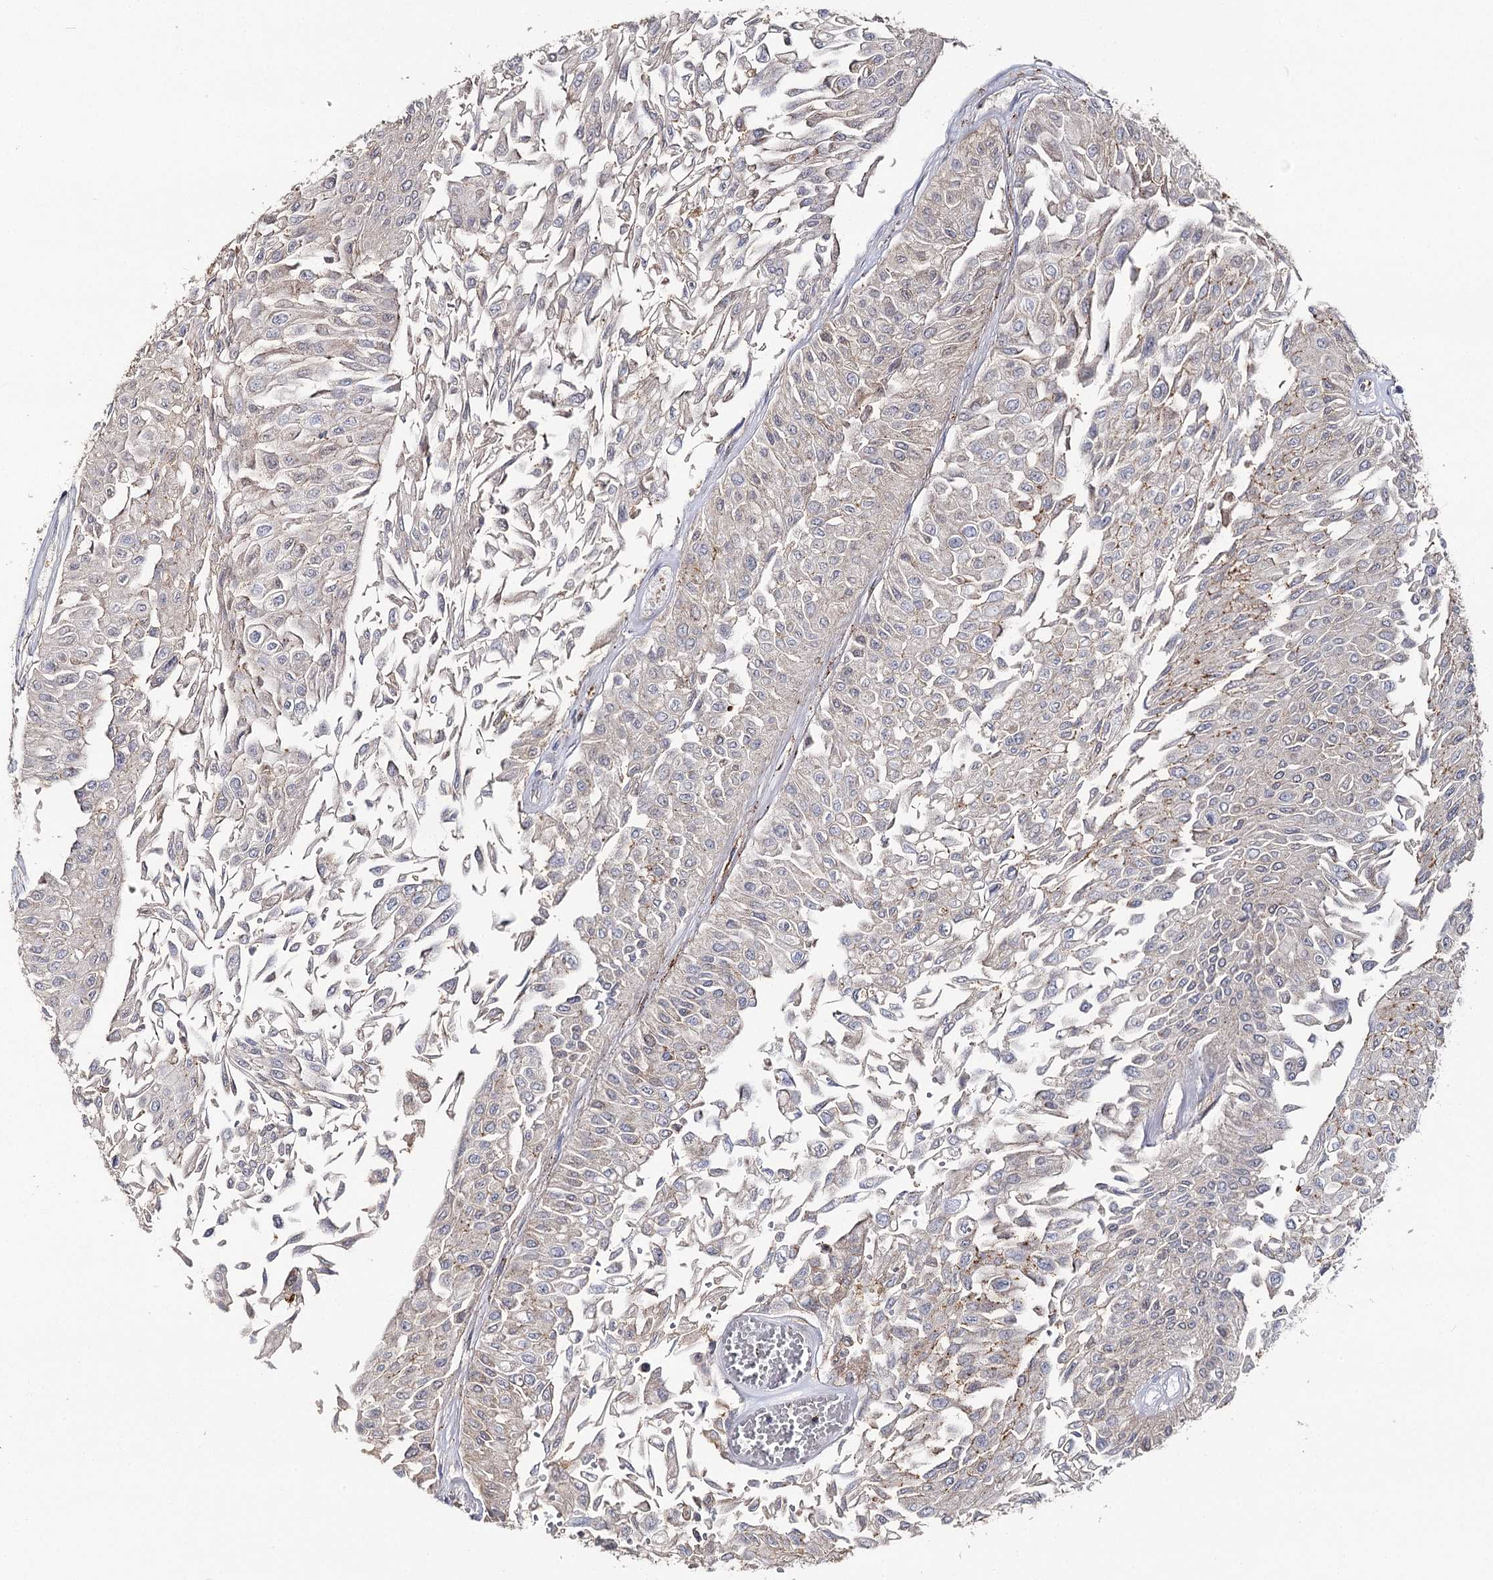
{"staining": {"intensity": "negative", "quantity": "none", "location": "none"}, "tissue": "urothelial cancer", "cell_type": "Tumor cells", "image_type": "cancer", "snomed": [{"axis": "morphology", "description": "Urothelial carcinoma, Low grade"}, {"axis": "topography", "description": "Urinary bladder"}], "caption": "This is an immunohistochemistry image of urothelial carcinoma (low-grade). There is no positivity in tumor cells.", "gene": "SEC24B", "patient": {"sex": "male", "age": 67}}